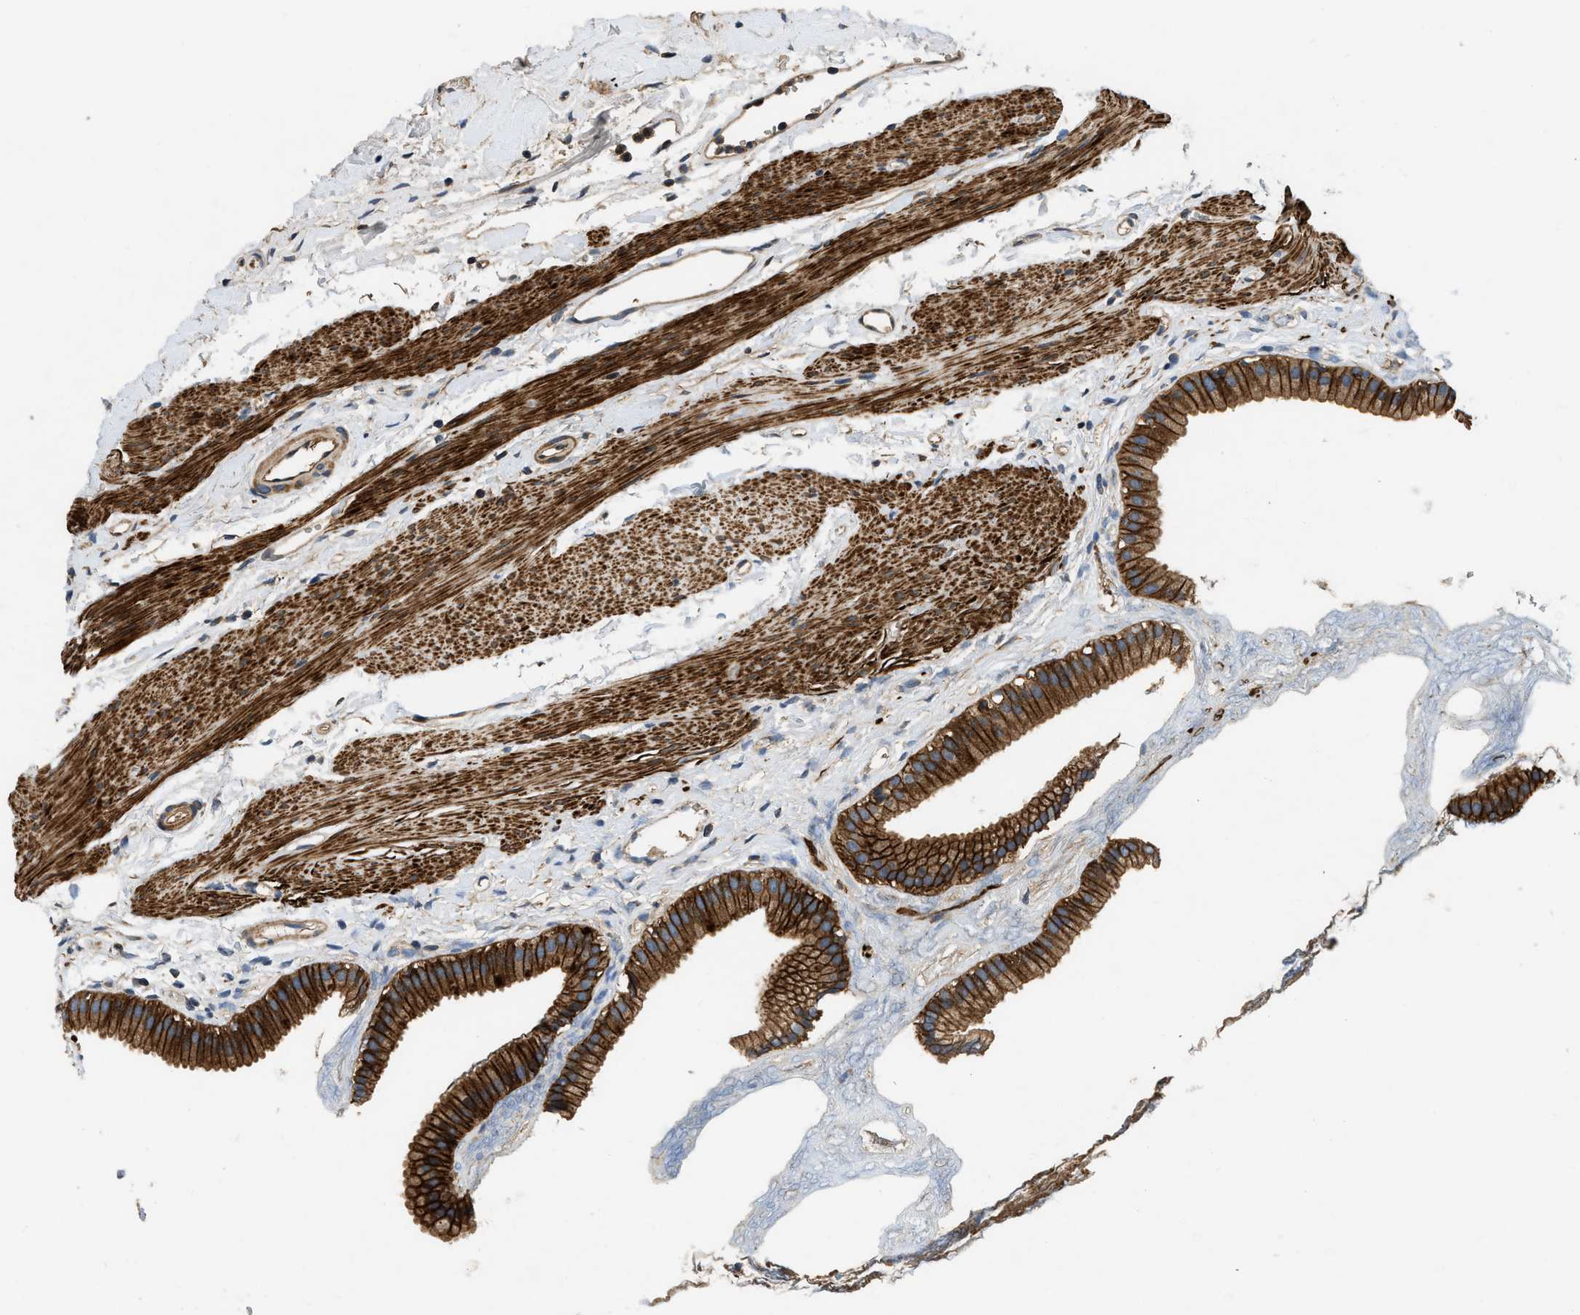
{"staining": {"intensity": "strong", "quantity": ">75%", "location": "cytoplasmic/membranous"}, "tissue": "gallbladder", "cell_type": "Glandular cells", "image_type": "normal", "snomed": [{"axis": "morphology", "description": "Normal tissue, NOS"}, {"axis": "topography", "description": "Gallbladder"}], "caption": "Glandular cells show strong cytoplasmic/membranous staining in approximately >75% of cells in unremarkable gallbladder.", "gene": "CNNM3", "patient": {"sex": "female", "age": 64}}